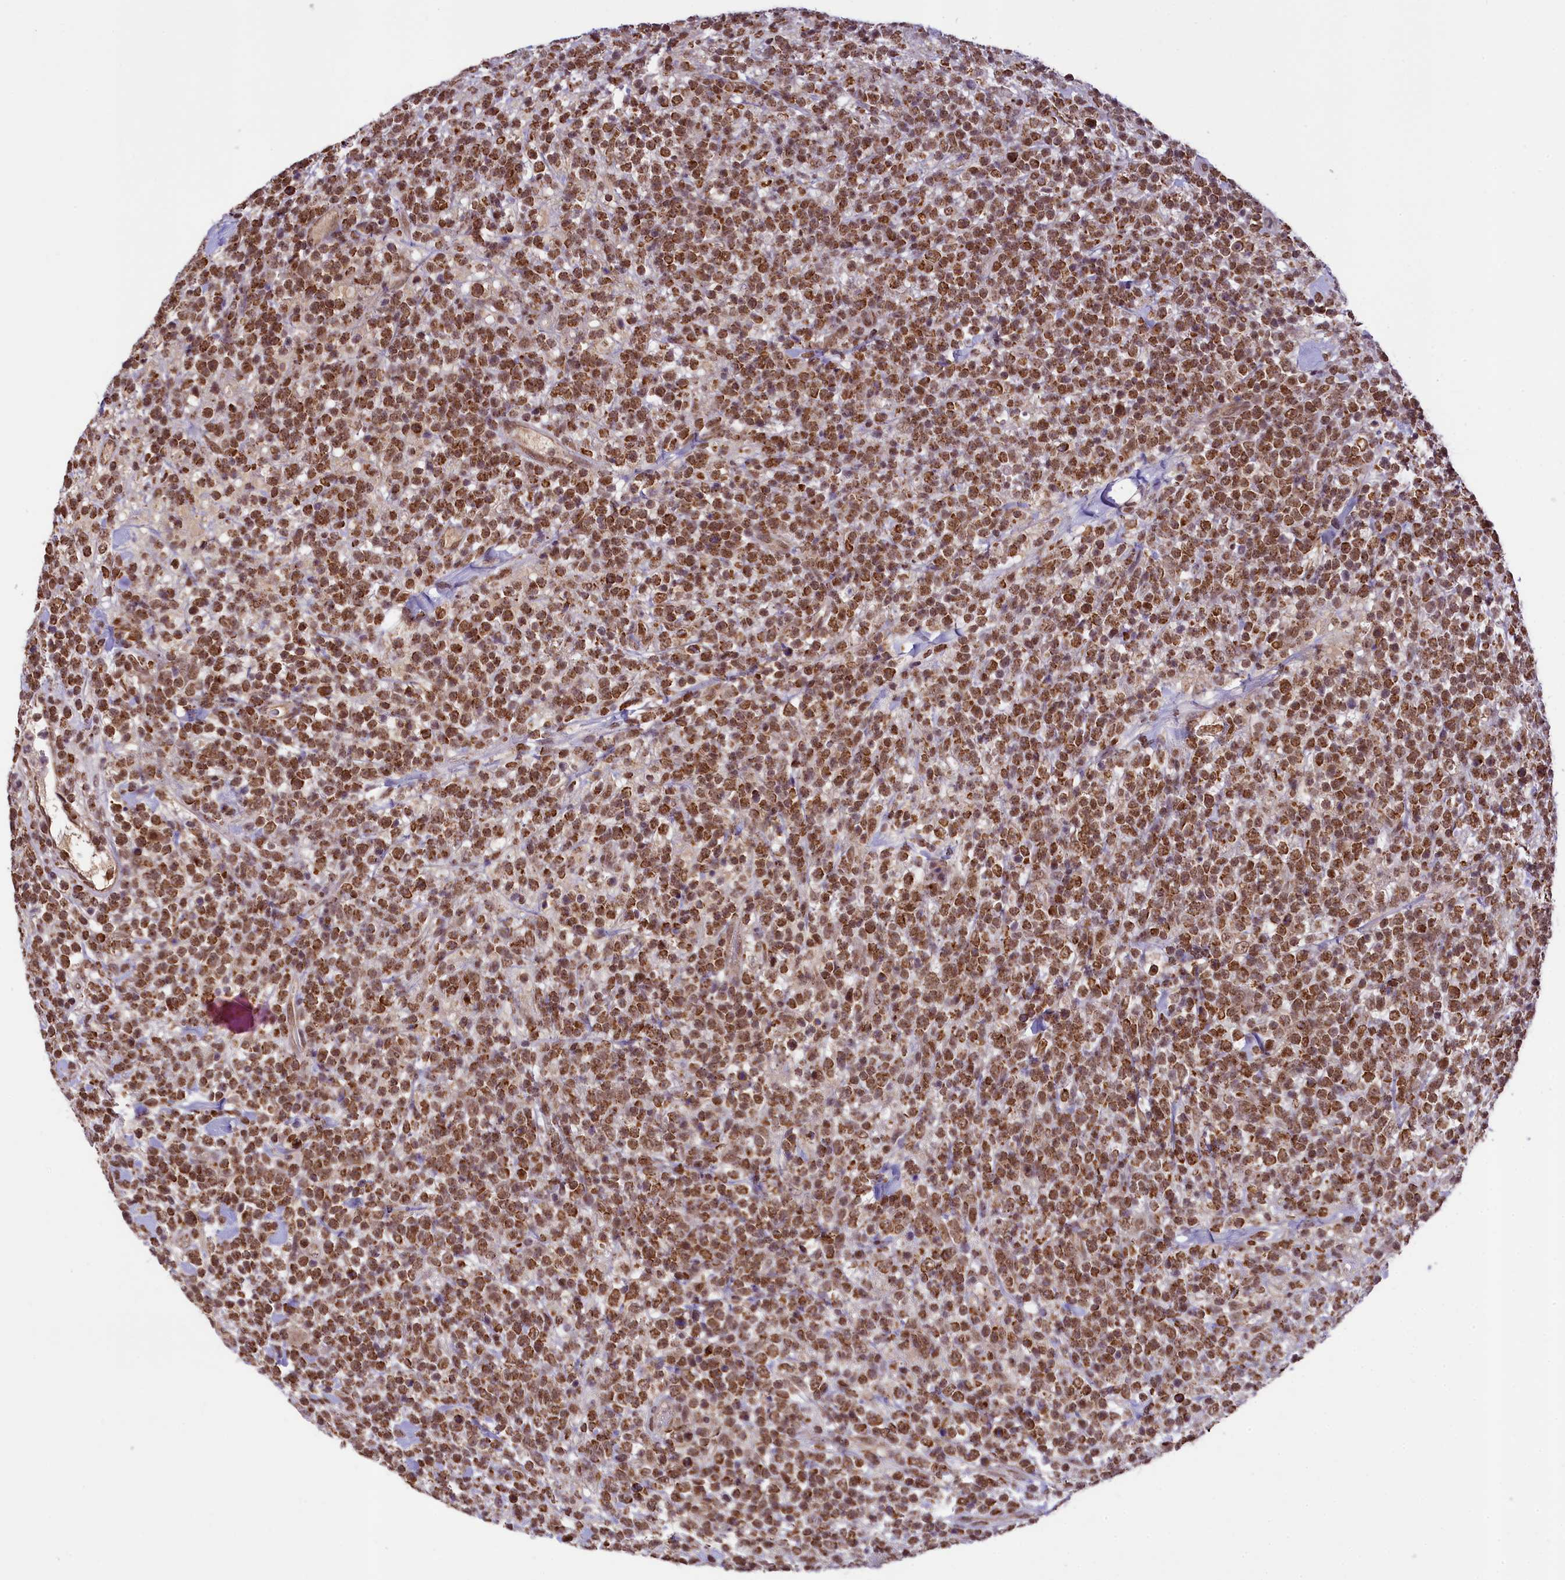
{"staining": {"intensity": "strong", "quantity": ">75%", "location": "cytoplasmic/membranous,nuclear"}, "tissue": "lymphoma", "cell_type": "Tumor cells", "image_type": "cancer", "snomed": [{"axis": "morphology", "description": "Malignant lymphoma, non-Hodgkin's type, High grade"}, {"axis": "topography", "description": "Colon"}], "caption": "A photomicrograph of lymphoma stained for a protein demonstrates strong cytoplasmic/membranous and nuclear brown staining in tumor cells.", "gene": "PAF1", "patient": {"sex": "female", "age": 53}}